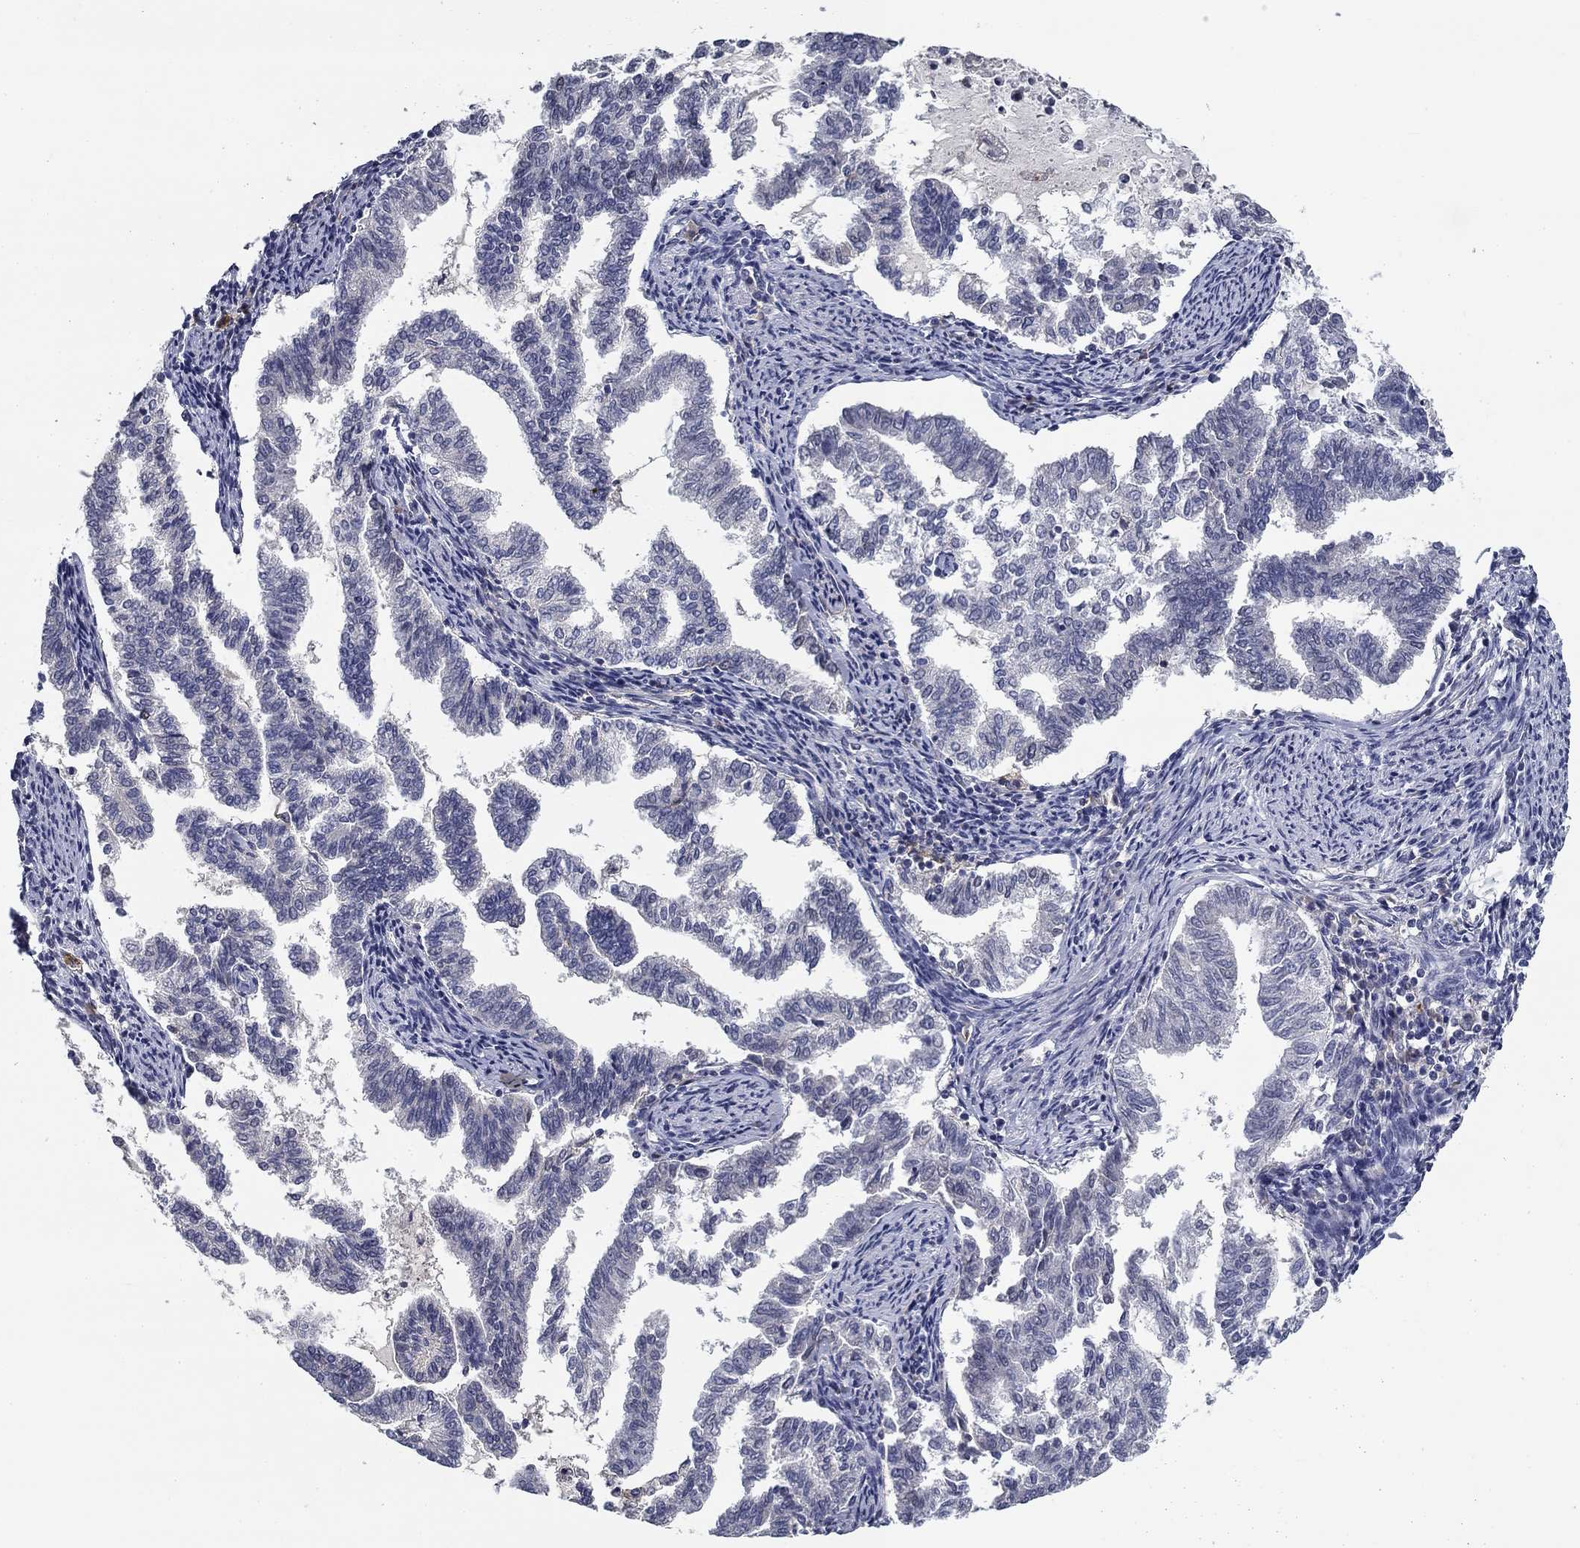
{"staining": {"intensity": "negative", "quantity": "none", "location": "none"}, "tissue": "endometrial cancer", "cell_type": "Tumor cells", "image_type": "cancer", "snomed": [{"axis": "morphology", "description": "Adenocarcinoma, NOS"}, {"axis": "topography", "description": "Endometrium"}], "caption": "The histopathology image shows no significant positivity in tumor cells of endometrial cancer.", "gene": "CD274", "patient": {"sex": "female", "age": 79}}